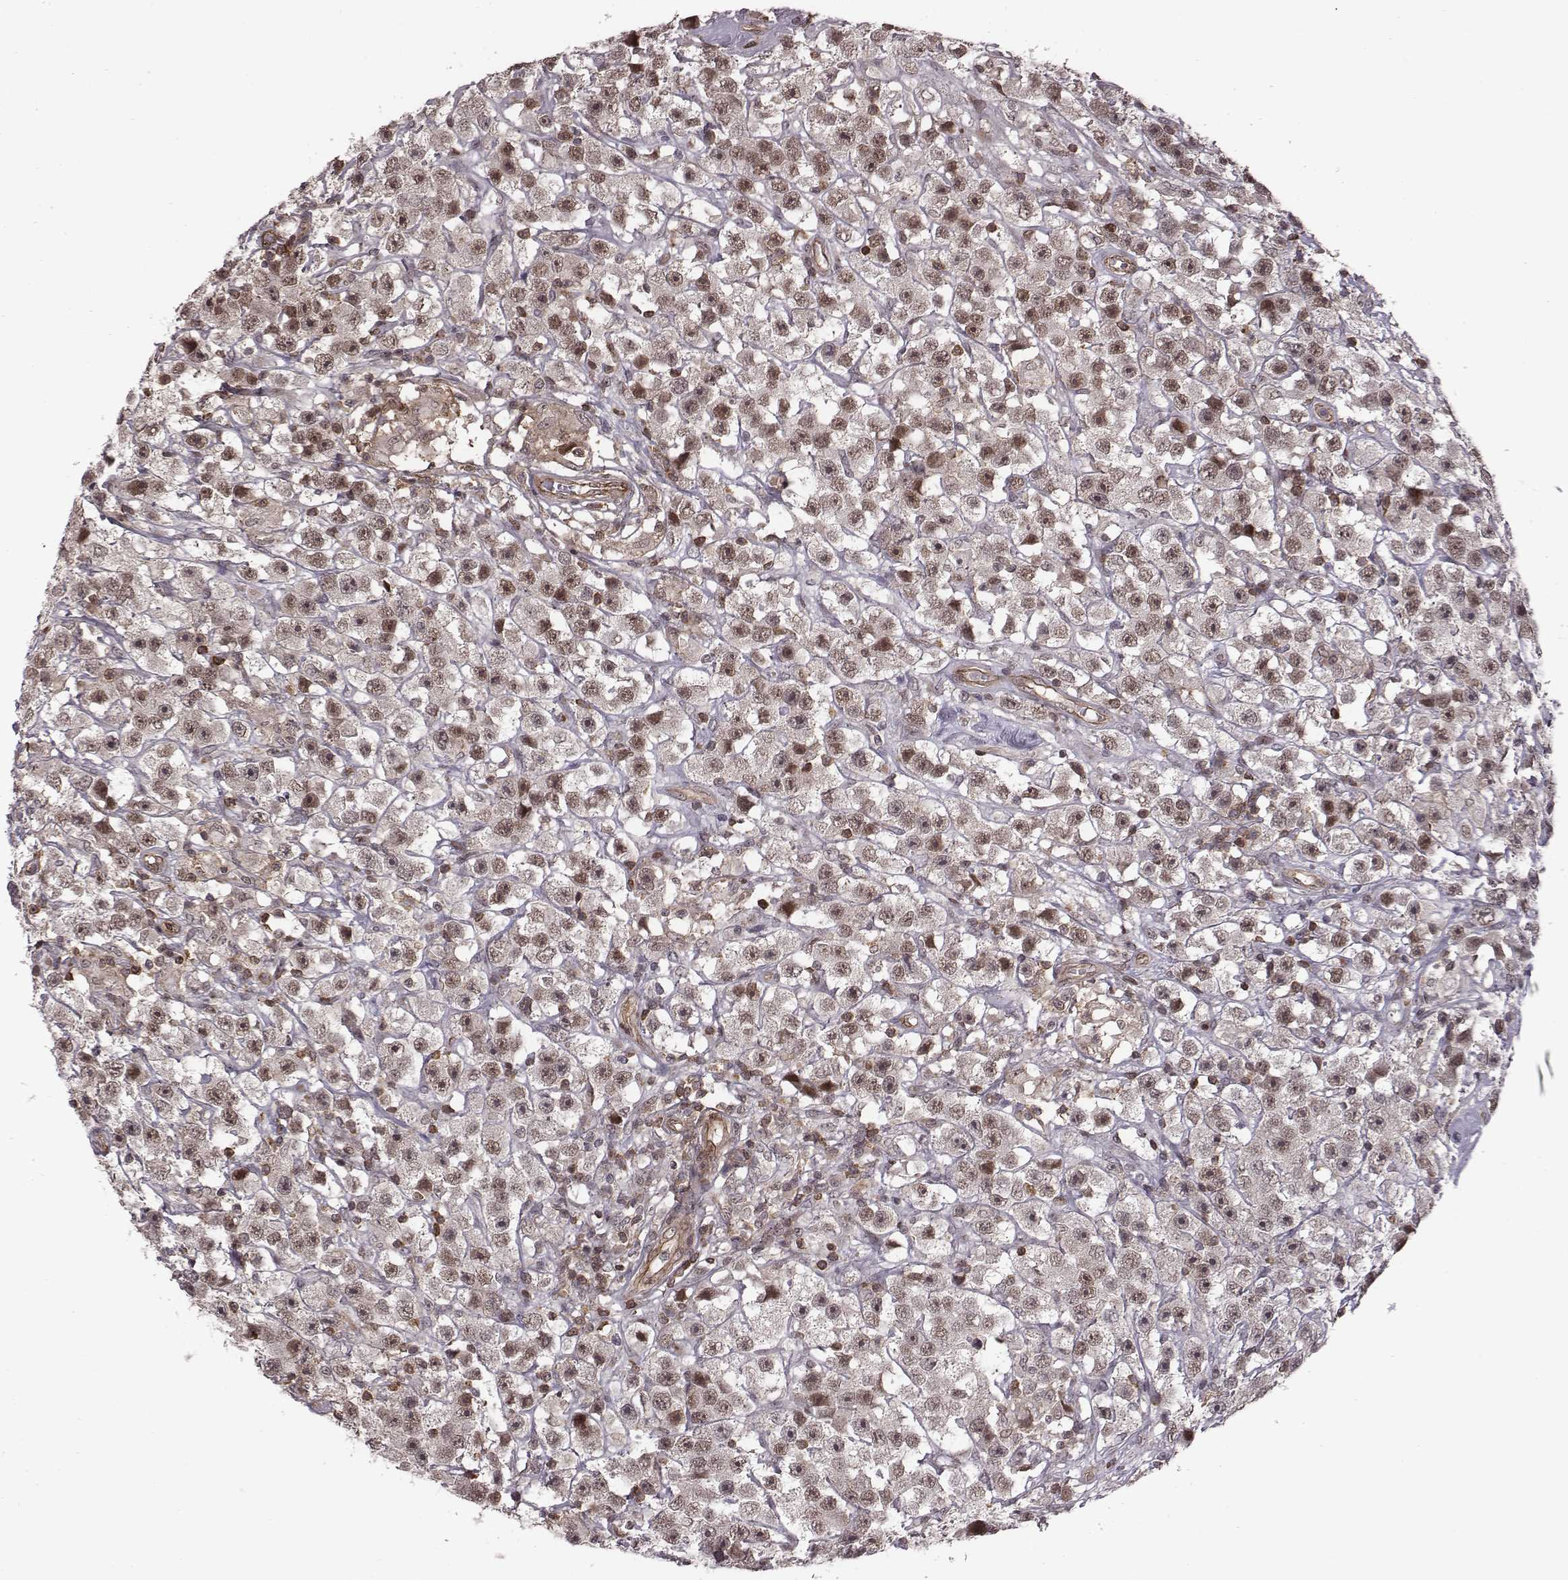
{"staining": {"intensity": "moderate", "quantity": "<25%", "location": "nuclear"}, "tissue": "testis cancer", "cell_type": "Tumor cells", "image_type": "cancer", "snomed": [{"axis": "morphology", "description": "Seminoma, NOS"}, {"axis": "topography", "description": "Testis"}], "caption": "About <25% of tumor cells in testis seminoma show moderate nuclear protein staining as visualized by brown immunohistochemical staining.", "gene": "RPL3", "patient": {"sex": "male", "age": 45}}